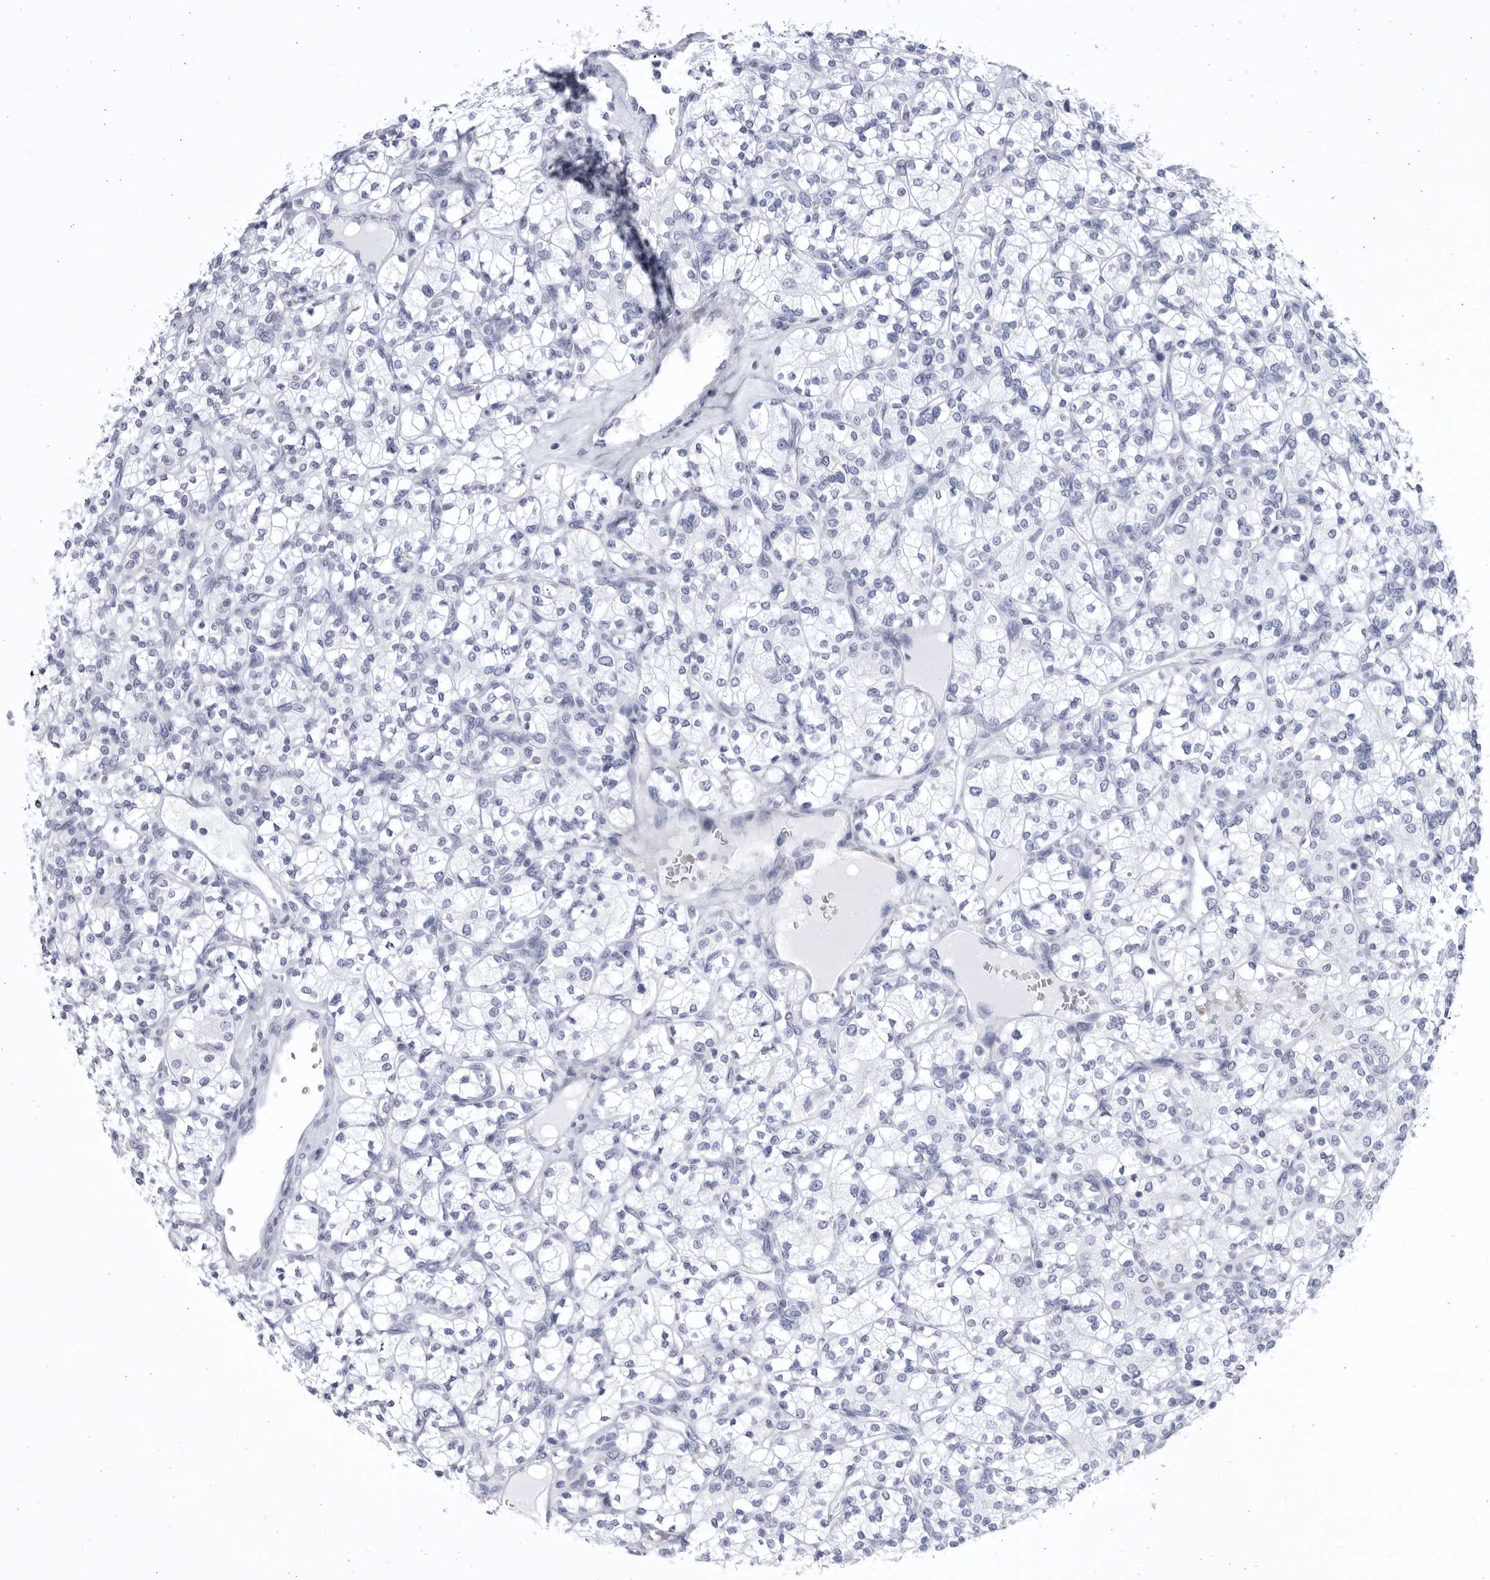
{"staining": {"intensity": "negative", "quantity": "none", "location": "none"}, "tissue": "renal cancer", "cell_type": "Tumor cells", "image_type": "cancer", "snomed": [{"axis": "morphology", "description": "Adenocarcinoma, NOS"}, {"axis": "topography", "description": "Kidney"}], "caption": "An image of renal adenocarcinoma stained for a protein reveals no brown staining in tumor cells.", "gene": "CCDC181", "patient": {"sex": "male", "age": 77}}